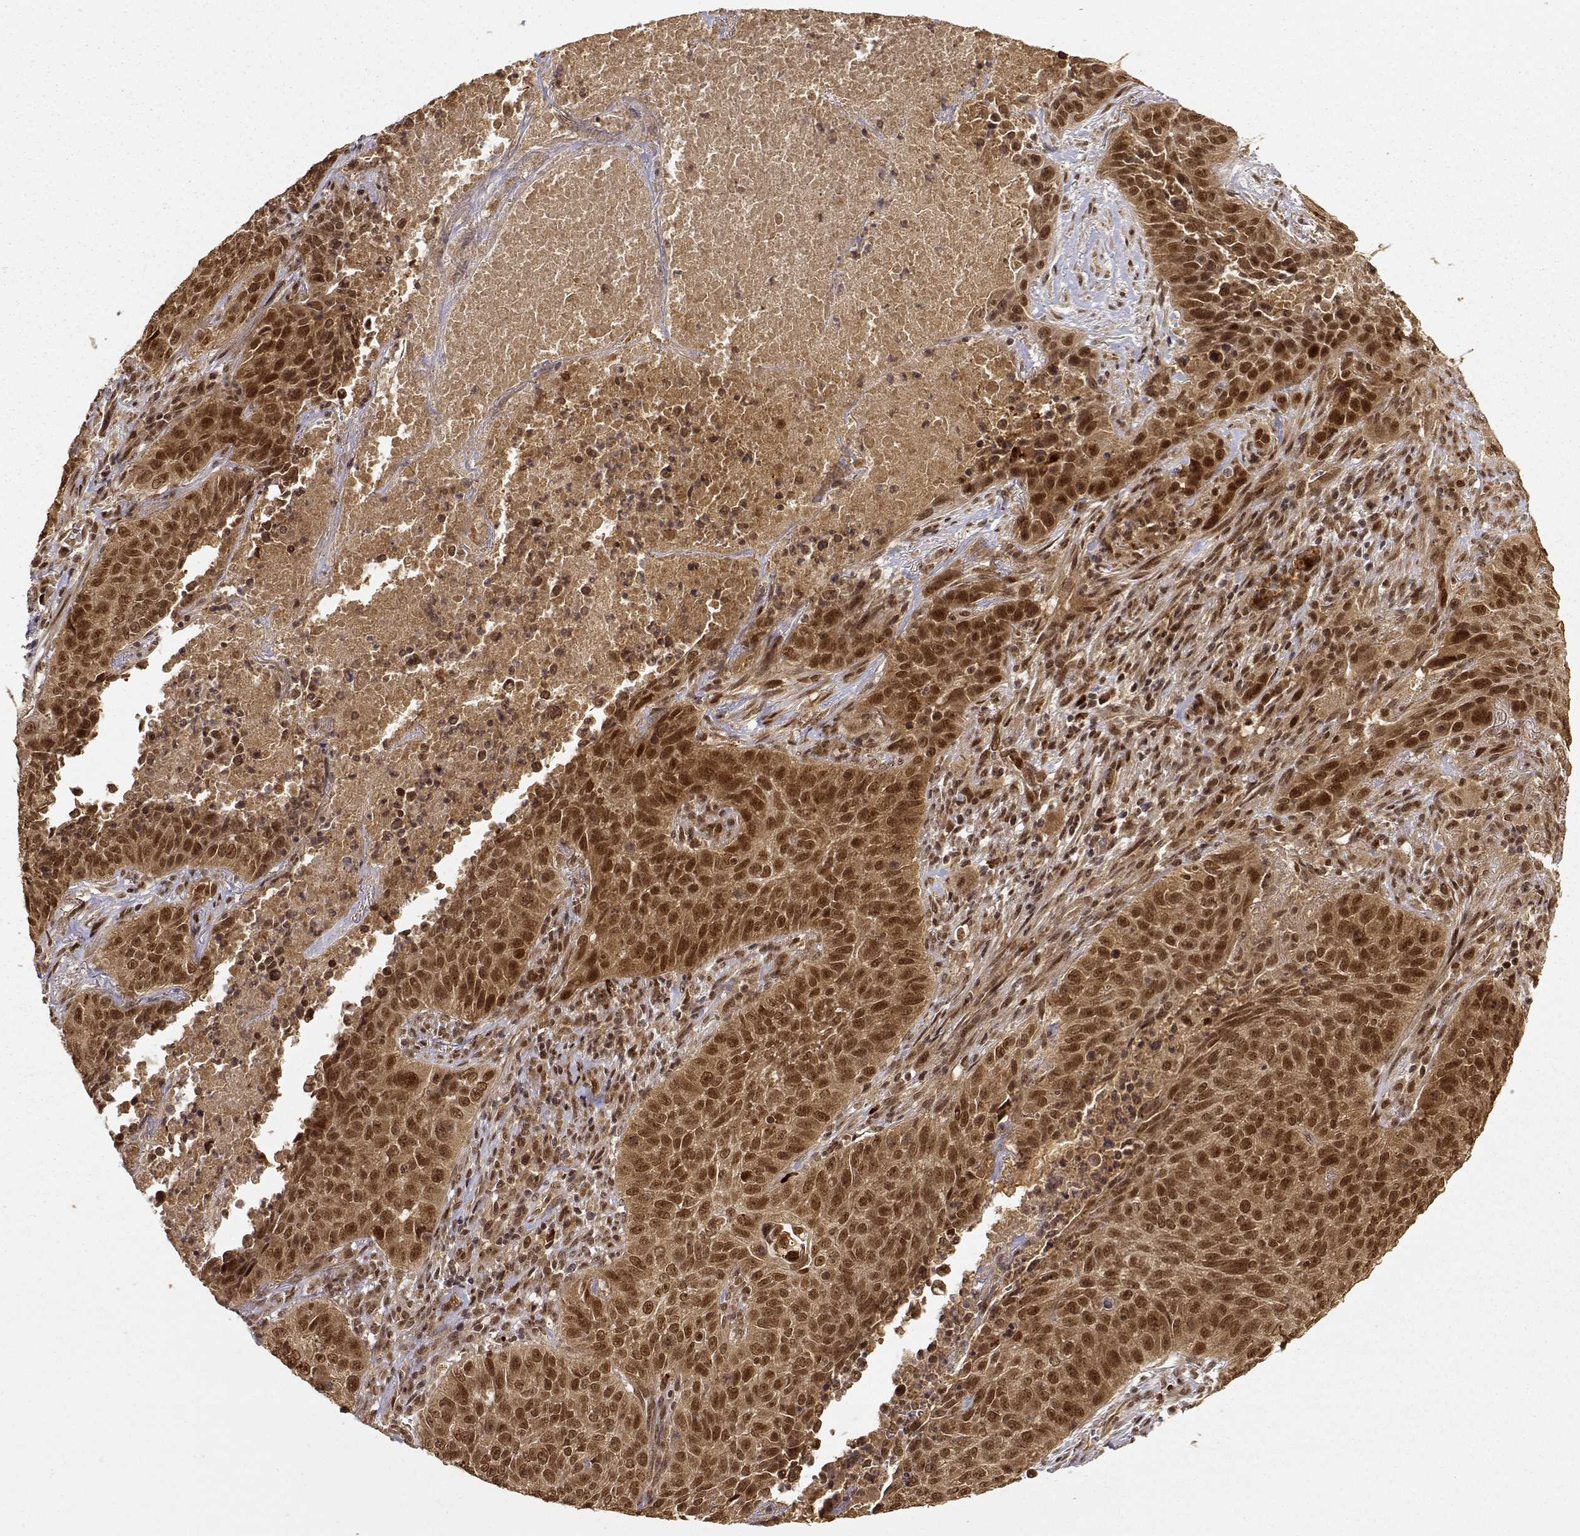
{"staining": {"intensity": "strong", "quantity": ">75%", "location": "cytoplasmic/membranous,nuclear"}, "tissue": "lung cancer", "cell_type": "Tumor cells", "image_type": "cancer", "snomed": [{"axis": "morphology", "description": "Normal tissue, NOS"}, {"axis": "morphology", "description": "Squamous cell carcinoma, NOS"}, {"axis": "topography", "description": "Bronchus"}, {"axis": "topography", "description": "Lung"}], "caption": "The photomicrograph exhibits staining of squamous cell carcinoma (lung), revealing strong cytoplasmic/membranous and nuclear protein positivity (brown color) within tumor cells. (DAB (3,3'-diaminobenzidine) IHC with brightfield microscopy, high magnification).", "gene": "MAEA", "patient": {"sex": "male", "age": 64}}